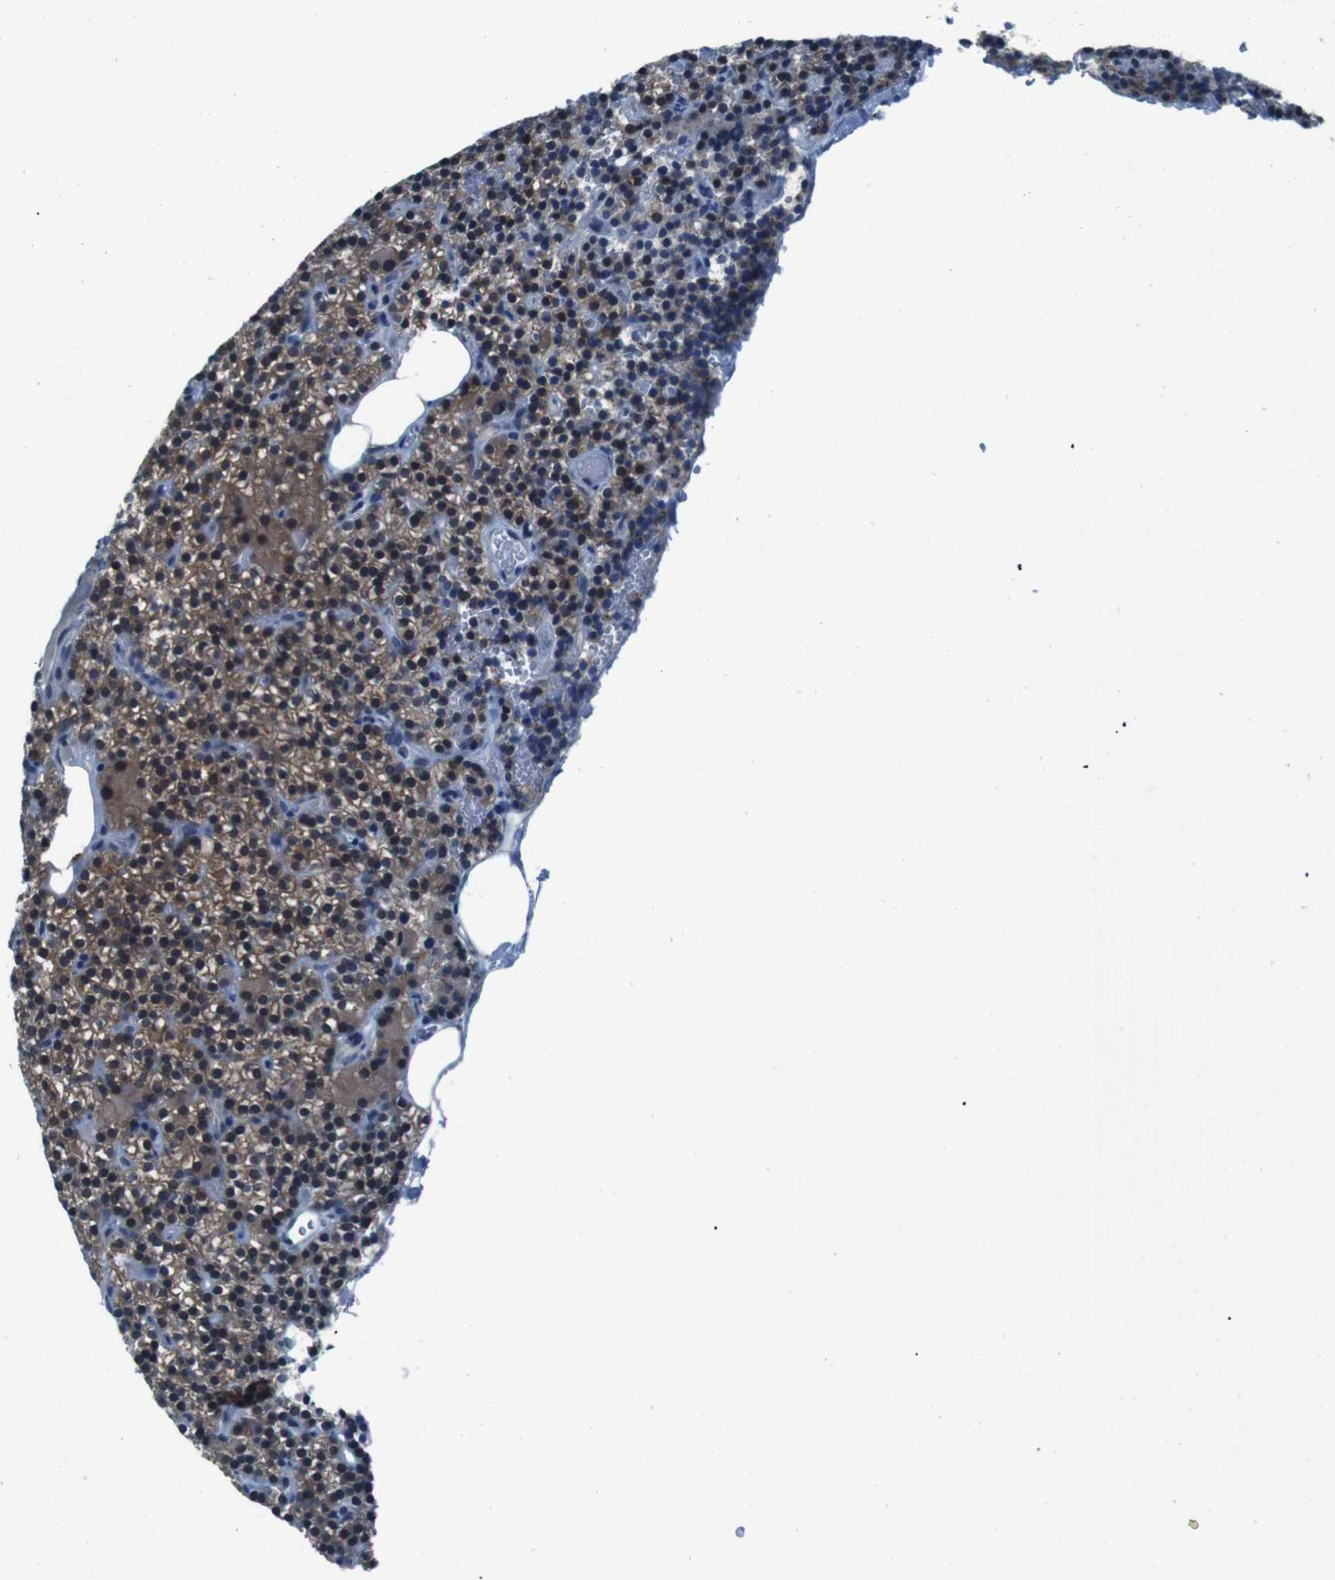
{"staining": {"intensity": "moderate", "quantity": ">75%", "location": "cytoplasmic/membranous"}, "tissue": "parathyroid gland", "cell_type": "Glandular cells", "image_type": "normal", "snomed": [{"axis": "morphology", "description": "Normal tissue, NOS"}, {"axis": "morphology", "description": "Hyperplasia, NOS"}, {"axis": "topography", "description": "Parathyroid gland"}], "caption": "Brown immunohistochemical staining in benign parathyroid gland demonstrates moderate cytoplasmic/membranous positivity in about >75% of glandular cells.", "gene": "LRP5", "patient": {"sex": "male", "age": 44}}